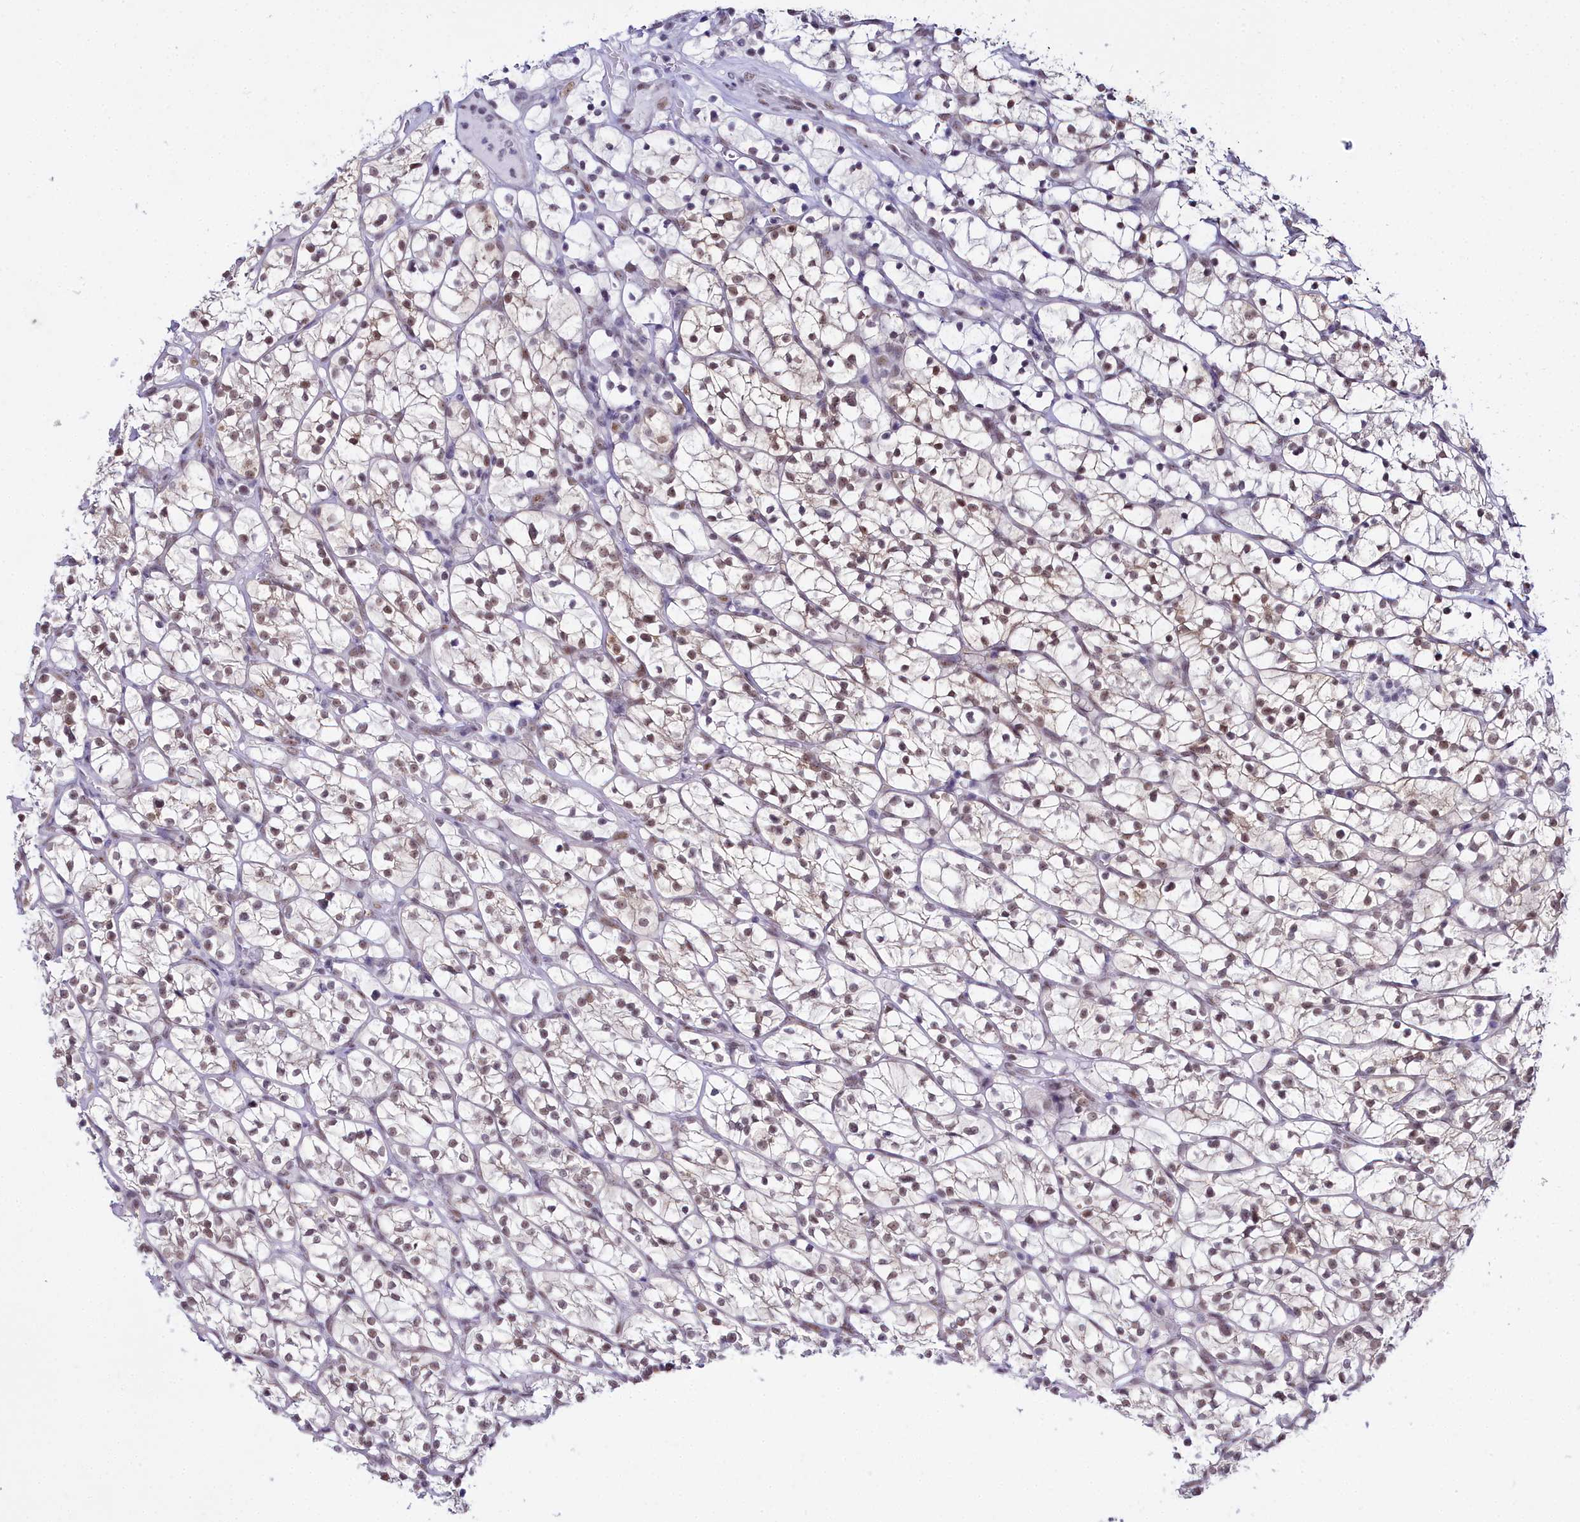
{"staining": {"intensity": "moderate", "quantity": ">75%", "location": "nuclear"}, "tissue": "renal cancer", "cell_type": "Tumor cells", "image_type": "cancer", "snomed": [{"axis": "morphology", "description": "Adenocarcinoma, NOS"}, {"axis": "topography", "description": "Kidney"}], "caption": "Moderate nuclear expression for a protein is identified in about >75% of tumor cells of renal cancer using IHC.", "gene": "RBM12", "patient": {"sex": "female", "age": 64}}